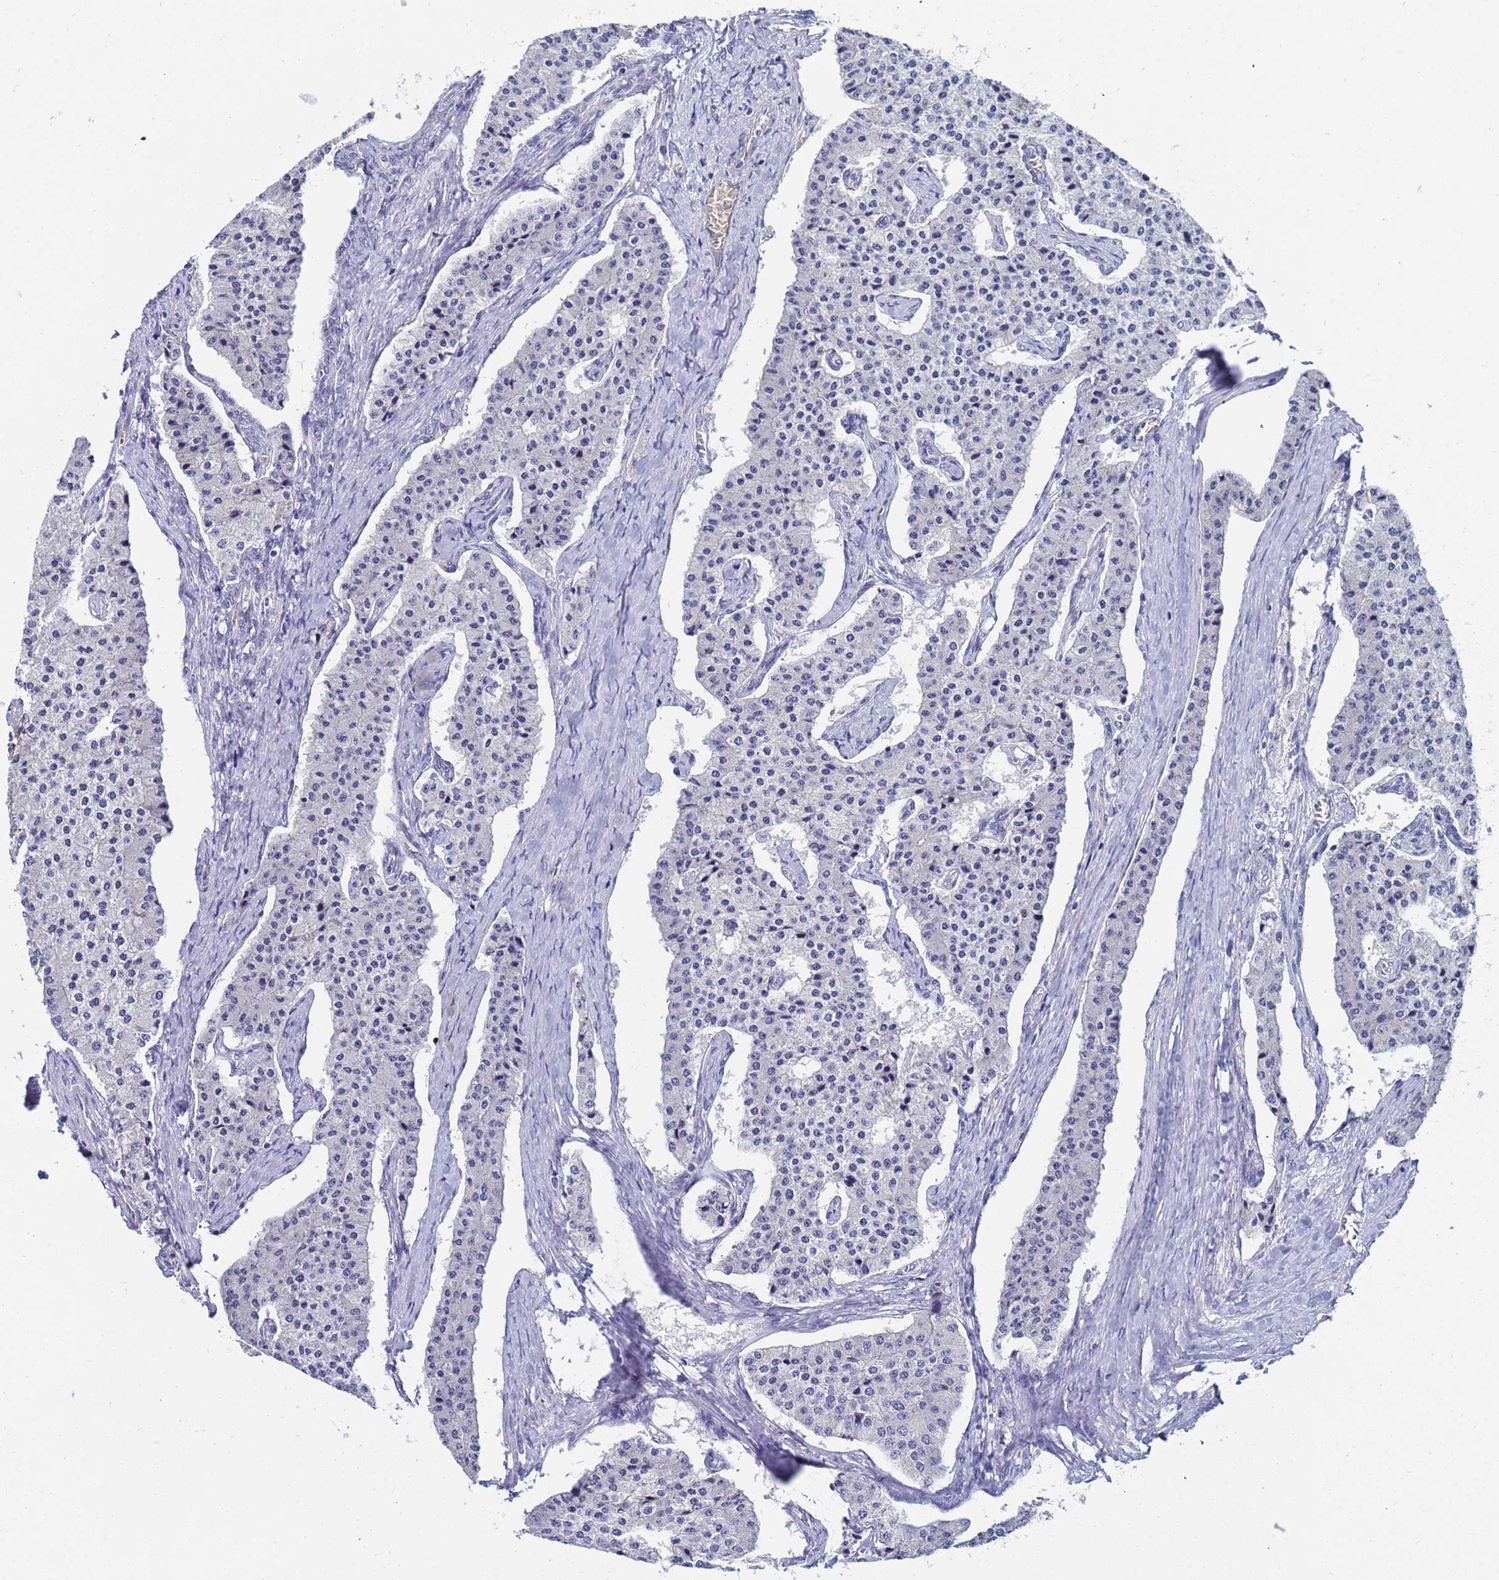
{"staining": {"intensity": "negative", "quantity": "none", "location": "none"}, "tissue": "carcinoid", "cell_type": "Tumor cells", "image_type": "cancer", "snomed": [{"axis": "morphology", "description": "Carcinoid, malignant, NOS"}, {"axis": "topography", "description": "Colon"}], "caption": "Carcinoid was stained to show a protein in brown. There is no significant expression in tumor cells.", "gene": "IHO1", "patient": {"sex": "female", "age": 52}}